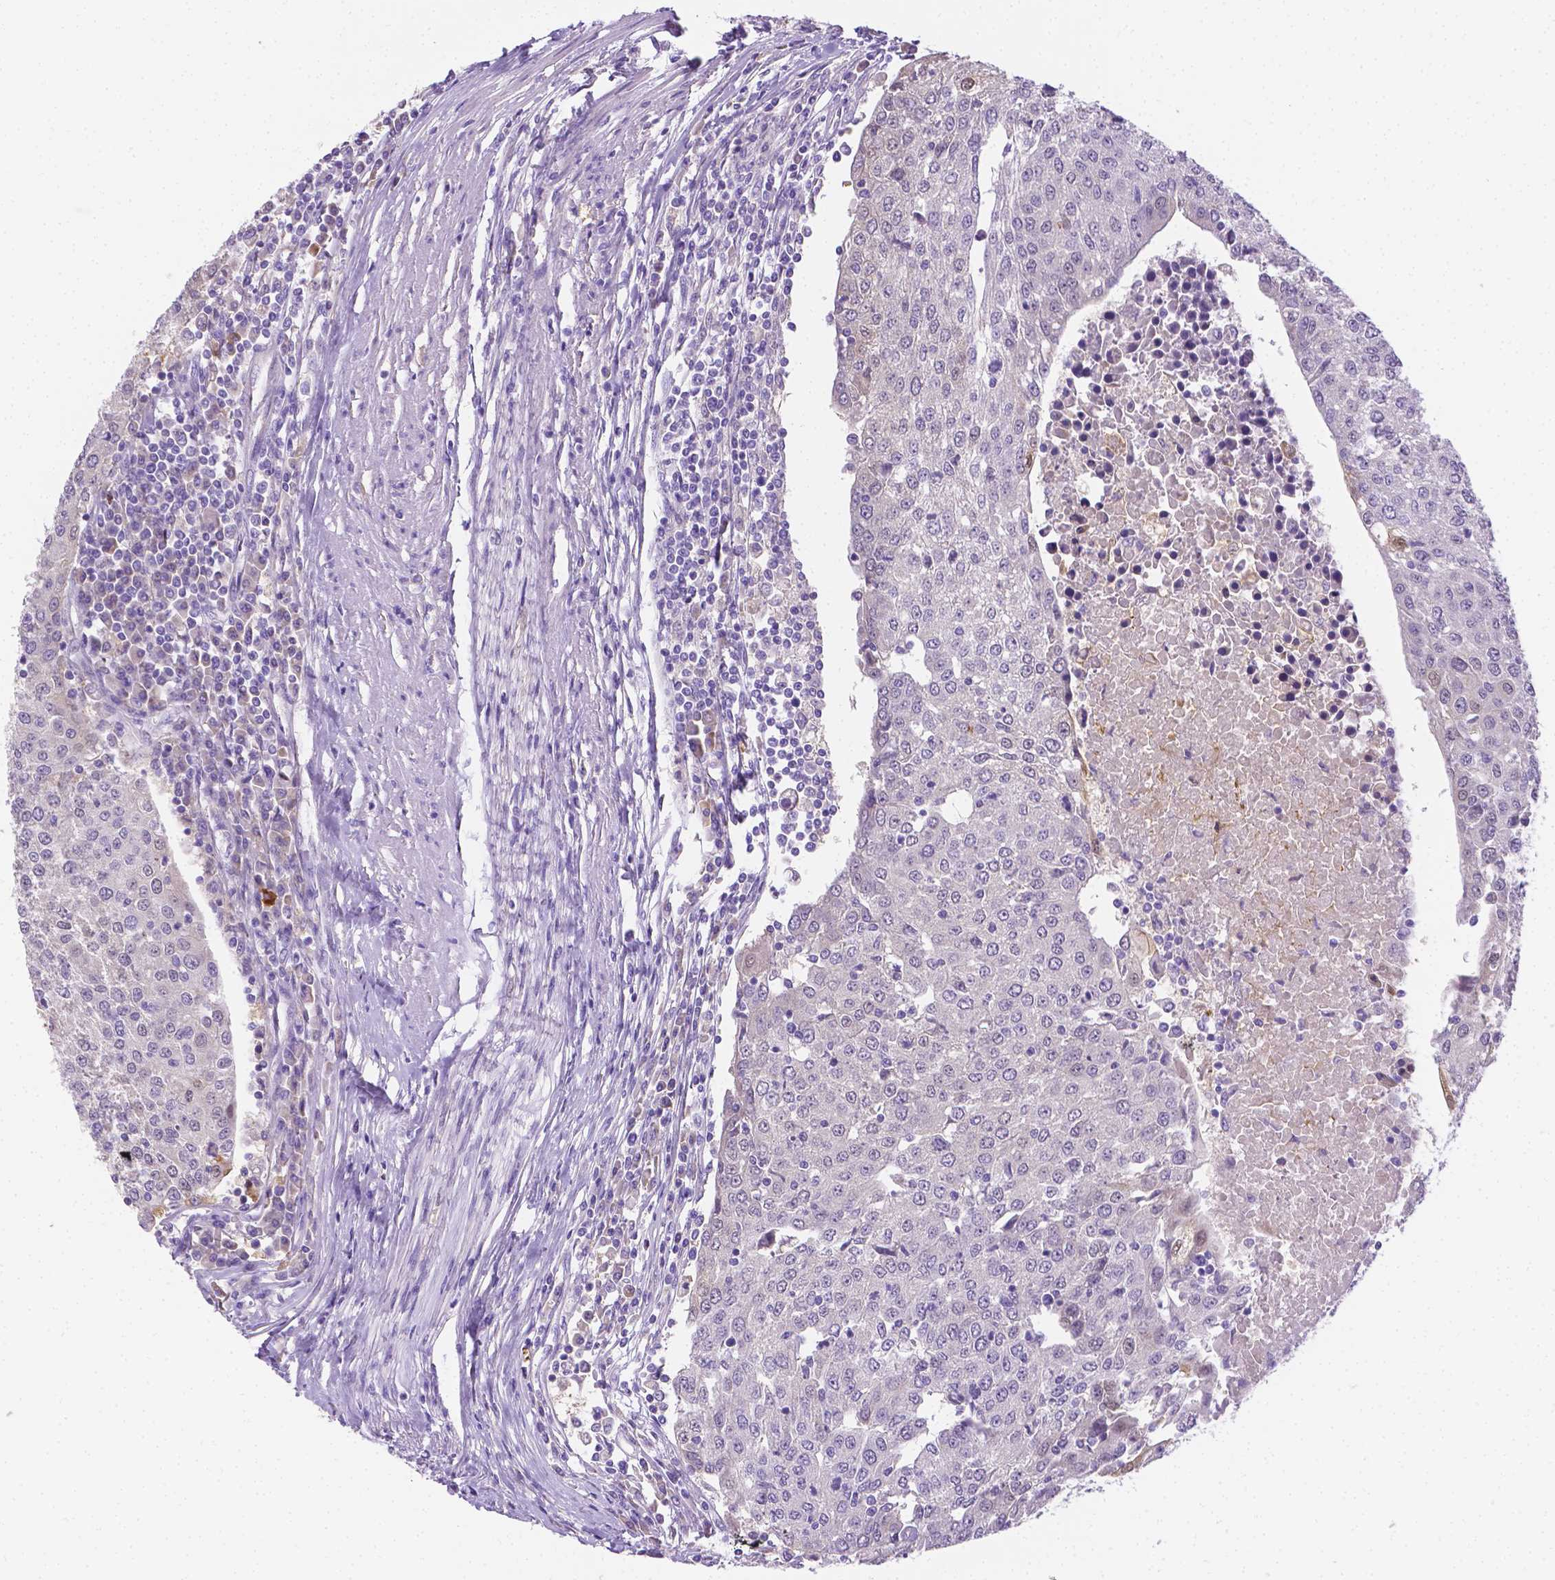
{"staining": {"intensity": "negative", "quantity": "none", "location": "none"}, "tissue": "urothelial cancer", "cell_type": "Tumor cells", "image_type": "cancer", "snomed": [{"axis": "morphology", "description": "Urothelial carcinoma, High grade"}, {"axis": "topography", "description": "Urinary bladder"}], "caption": "The IHC micrograph has no significant positivity in tumor cells of urothelial cancer tissue. The staining was performed using DAB to visualize the protein expression in brown, while the nuclei were stained in blue with hematoxylin (Magnification: 20x).", "gene": "NXPH2", "patient": {"sex": "female", "age": 85}}